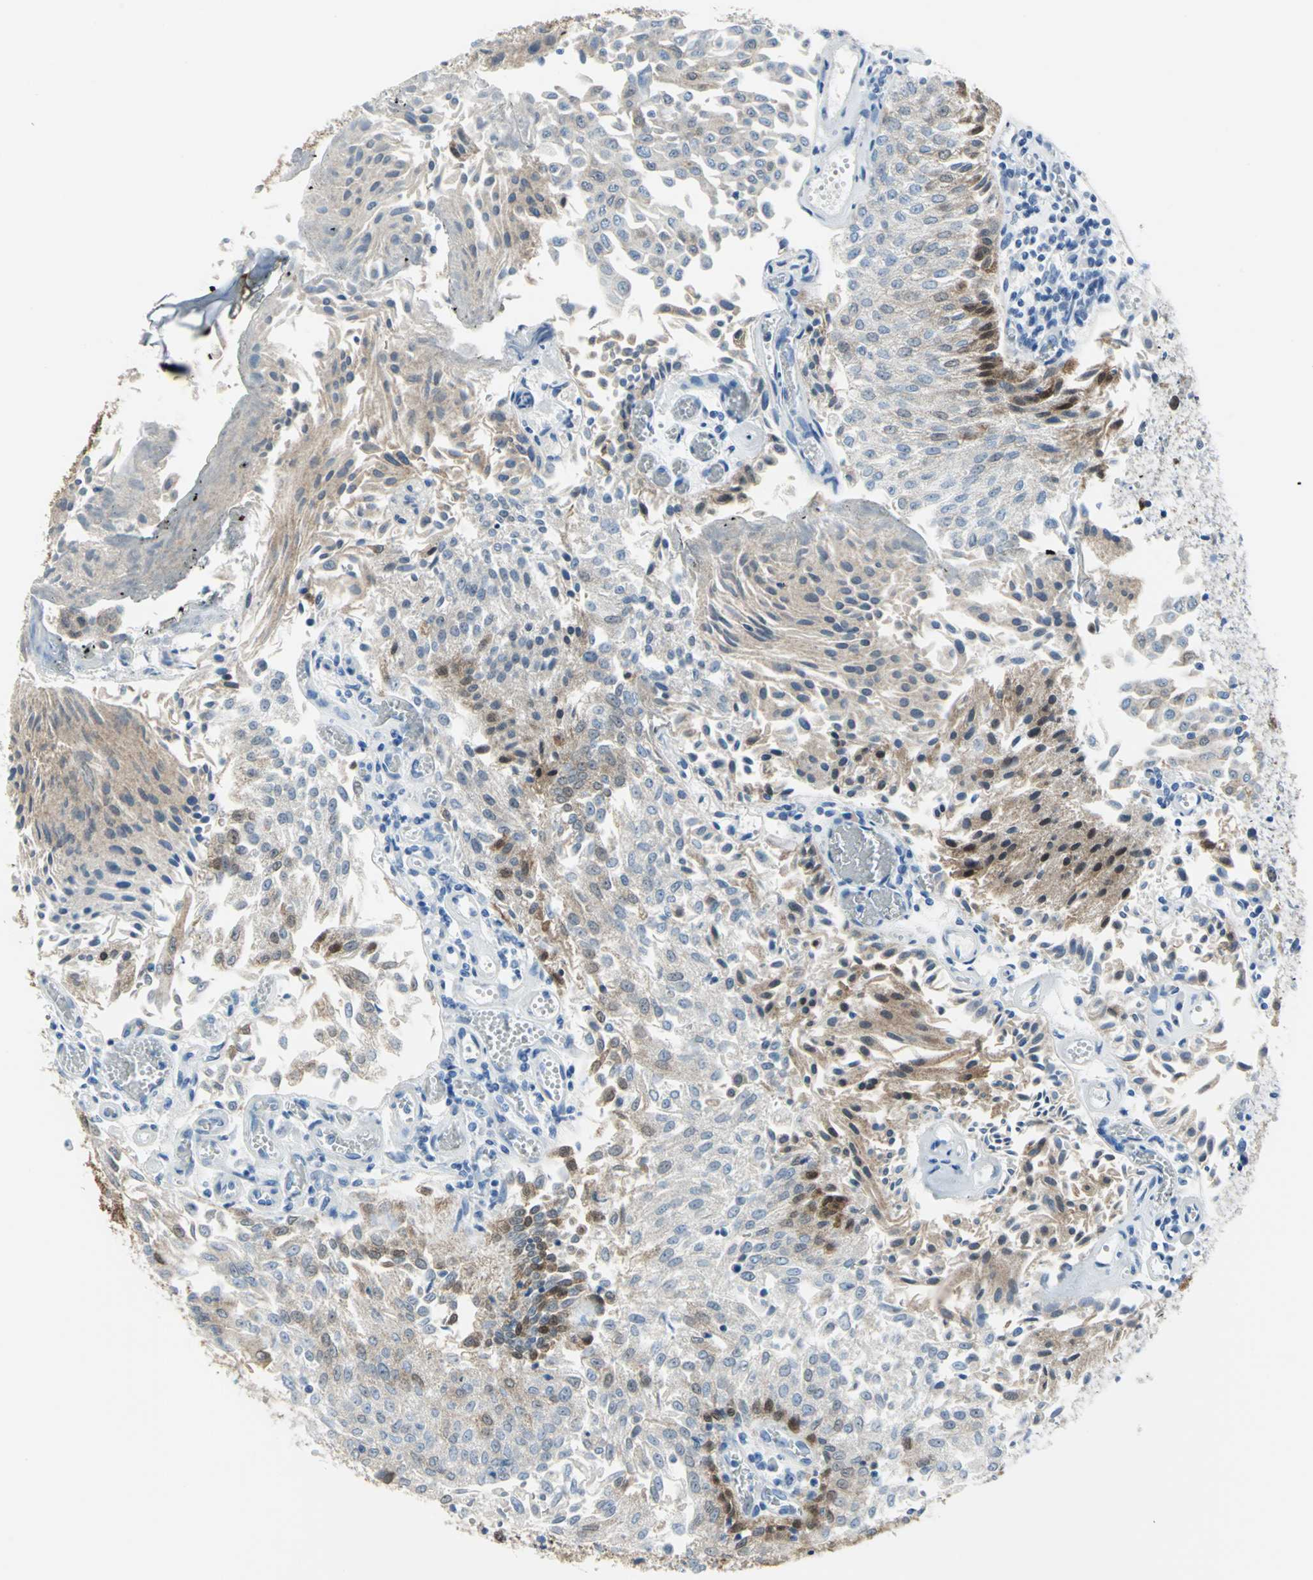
{"staining": {"intensity": "weak", "quantity": ">75%", "location": "cytoplasmic/membranous,nuclear"}, "tissue": "urothelial cancer", "cell_type": "Tumor cells", "image_type": "cancer", "snomed": [{"axis": "morphology", "description": "Urothelial carcinoma, Low grade"}, {"axis": "topography", "description": "Urinary bladder"}], "caption": "Protein analysis of urothelial cancer tissue shows weak cytoplasmic/membranous and nuclear expression in approximately >75% of tumor cells.", "gene": "SFN", "patient": {"sex": "male", "age": 86}}